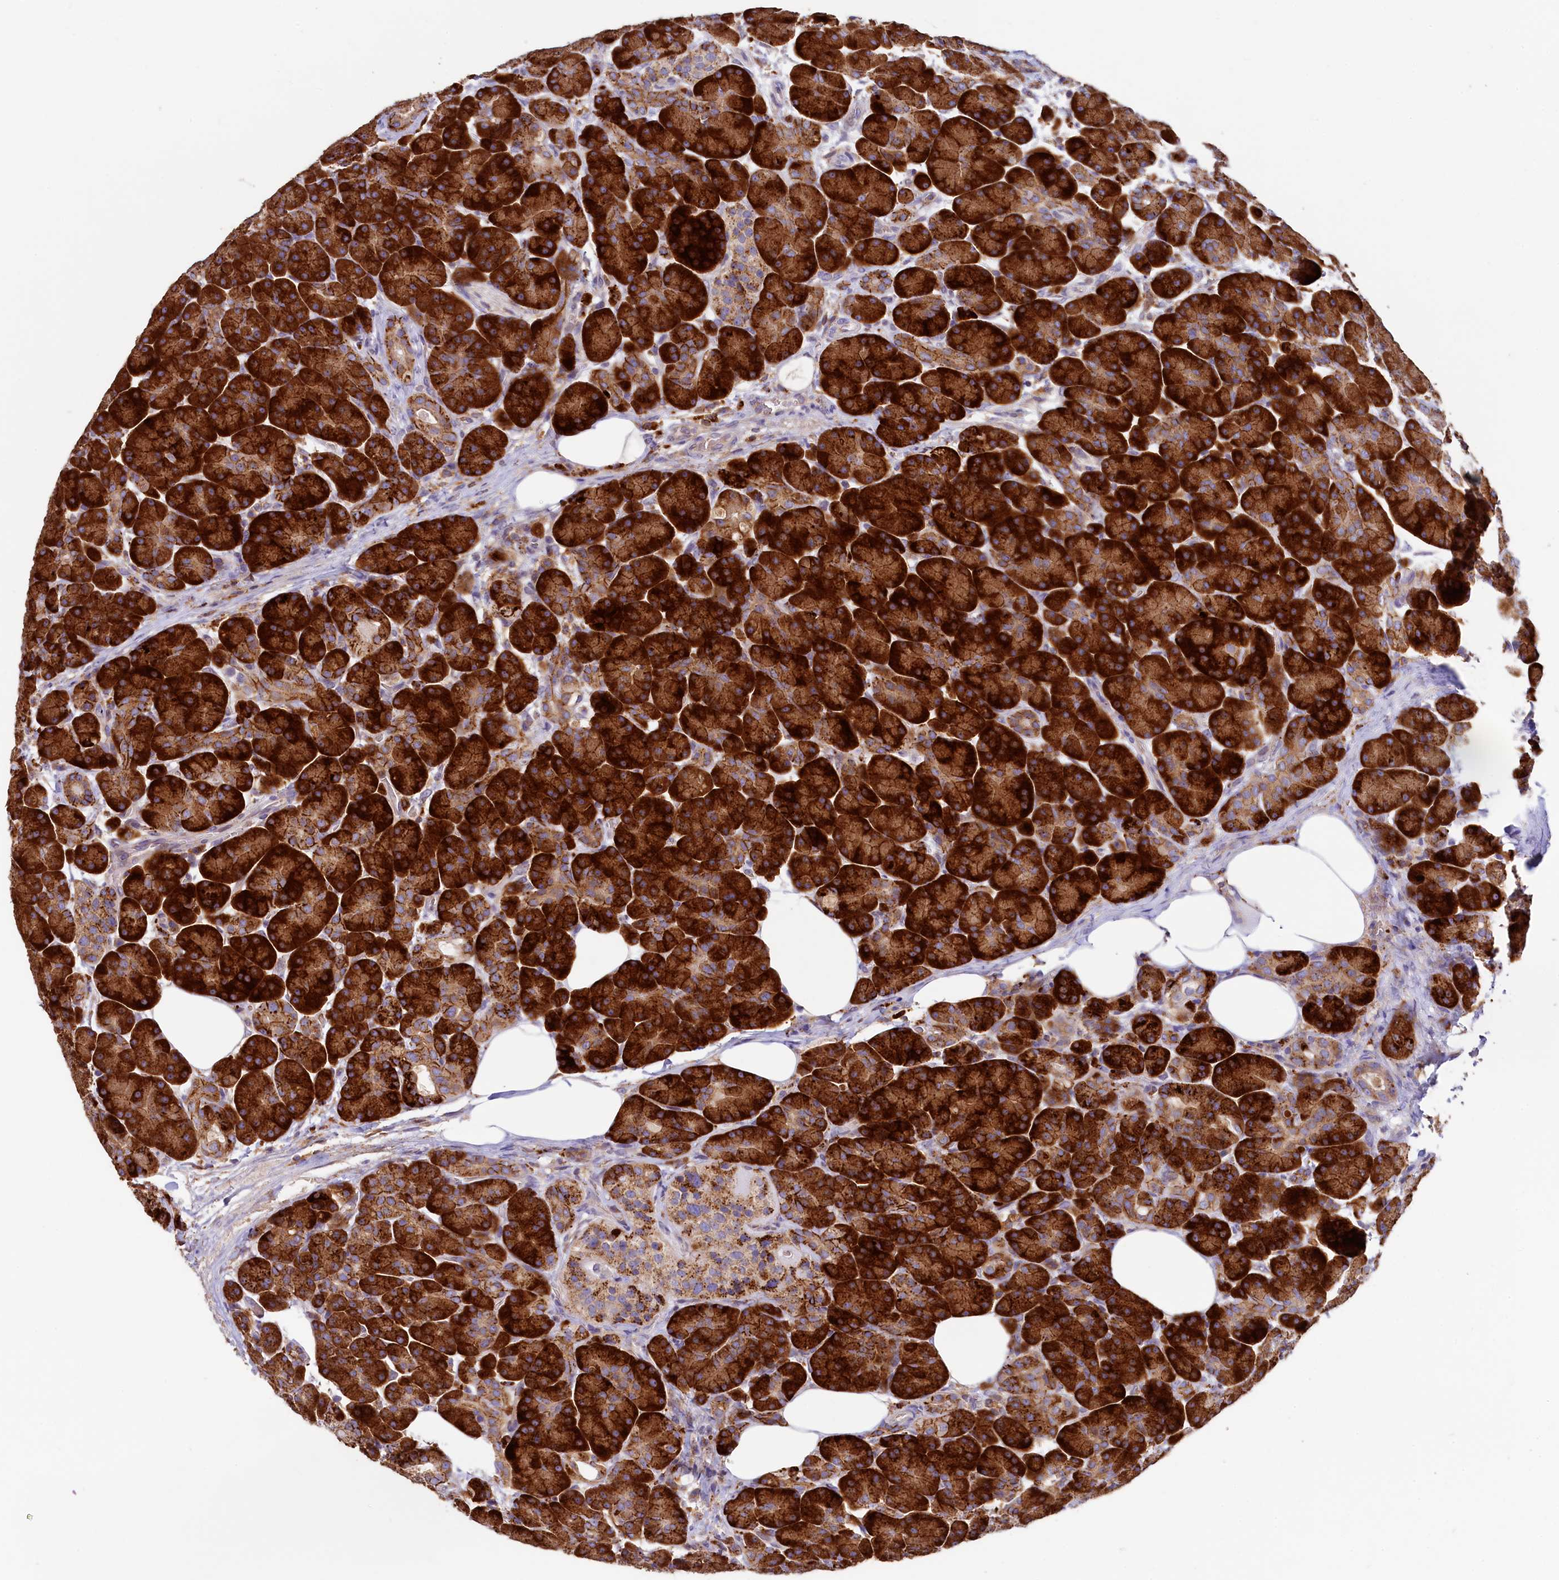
{"staining": {"intensity": "strong", "quantity": ">75%", "location": "cytoplasmic/membranous"}, "tissue": "pancreas", "cell_type": "Exocrine glandular cells", "image_type": "normal", "snomed": [{"axis": "morphology", "description": "Normal tissue, NOS"}, {"axis": "topography", "description": "Pancreas"}], "caption": "Pancreas was stained to show a protein in brown. There is high levels of strong cytoplasmic/membranous positivity in about >75% of exocrine glandular cells. Using DAB (brown) and hematoxylin (blue) stains, captured at high magnification using brightfield microscopy.", "gene": "HPS6", "patient": {"sex": "male", "age": 63}}